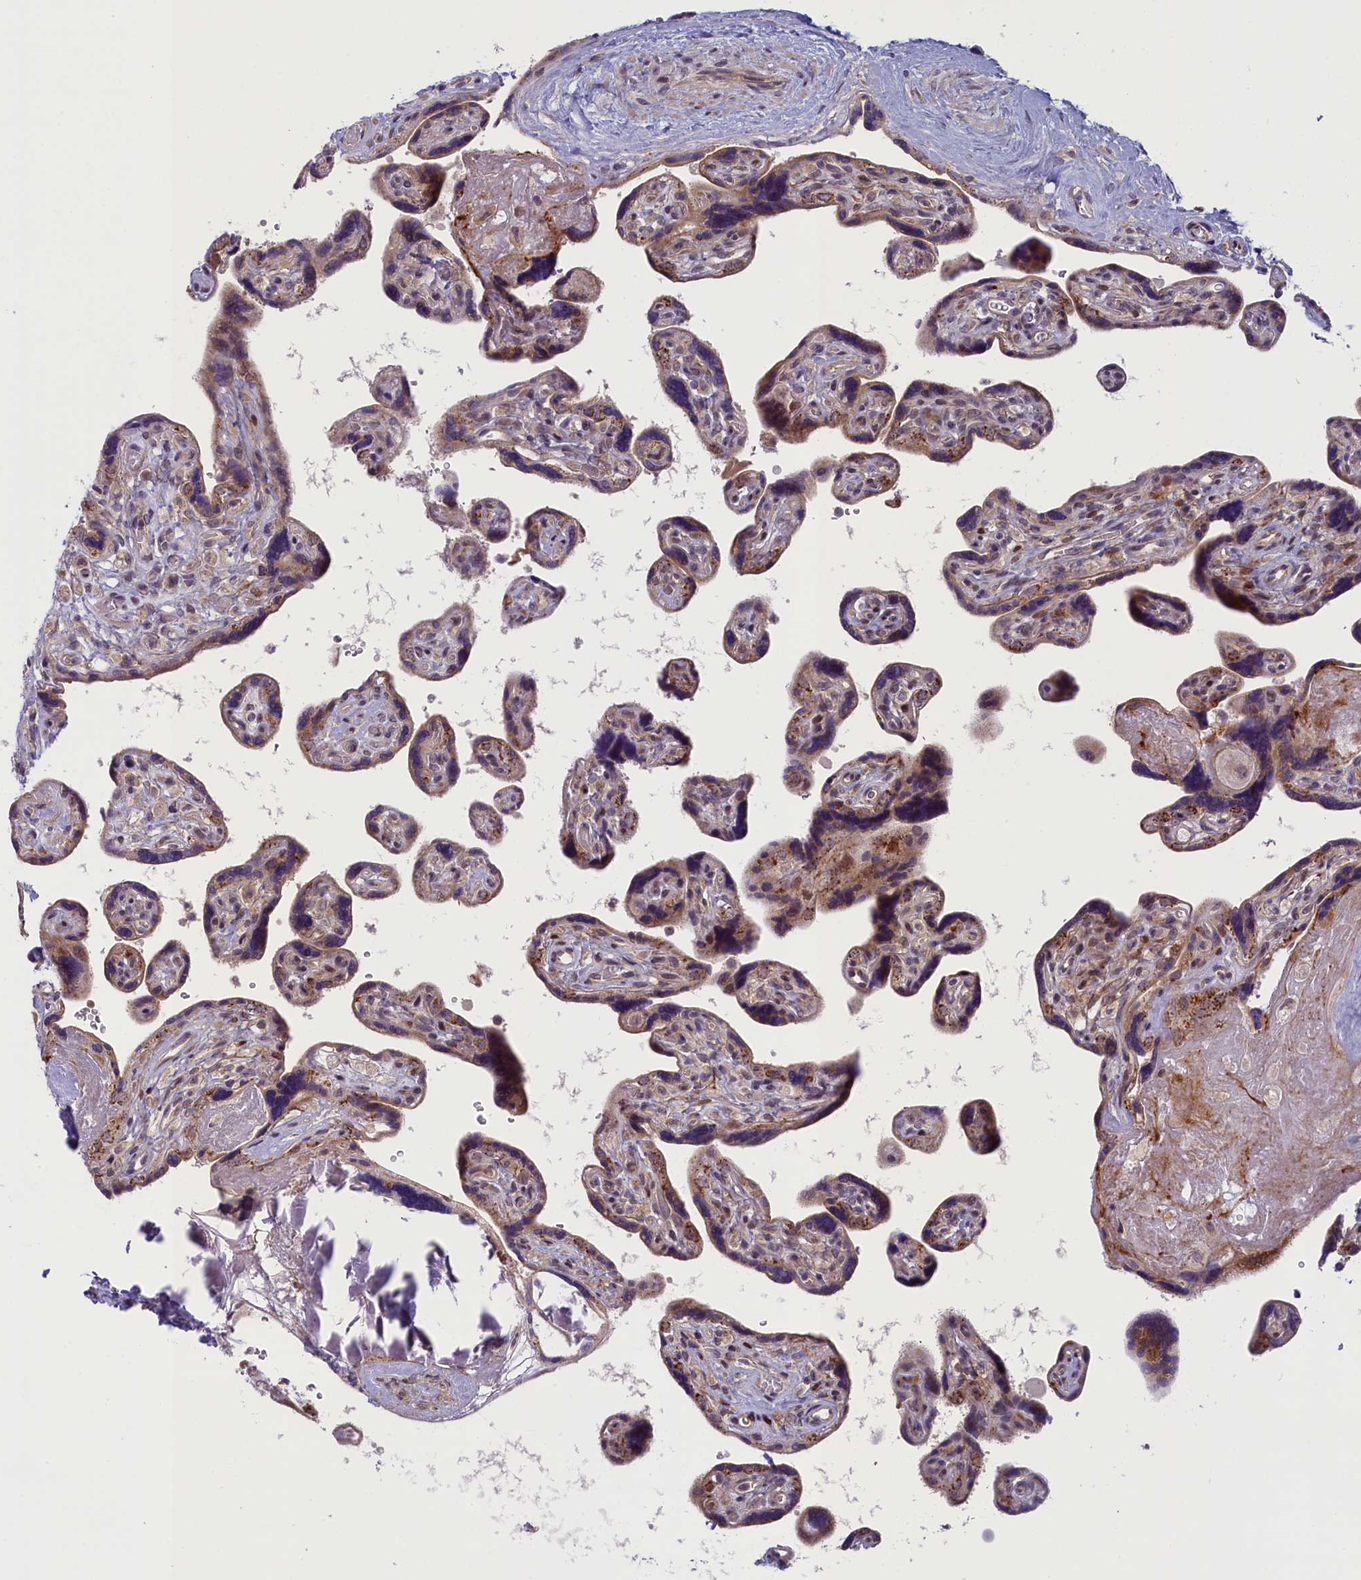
{"staining": {"intensity": "weak", "quantity": "25%-75%", "location": "cytoplasmic/membranous"}, "tissue": "placenta", "cell_type": "Trophoblastic cells", "image_type": "normal", "snomed": [{"axis": "morphology", "description": "Normal tissue, NOS"}, {"axis": "topography", "description": "Placenta"}], "caption": "This is an image of immunohistochemistry staining of normal placenta, which shows weak positivity in the cytoplasmic/membranous of trophoblastic cells.", "gene": "CCL23", "patient": {"sex": "female", "age": 39}}